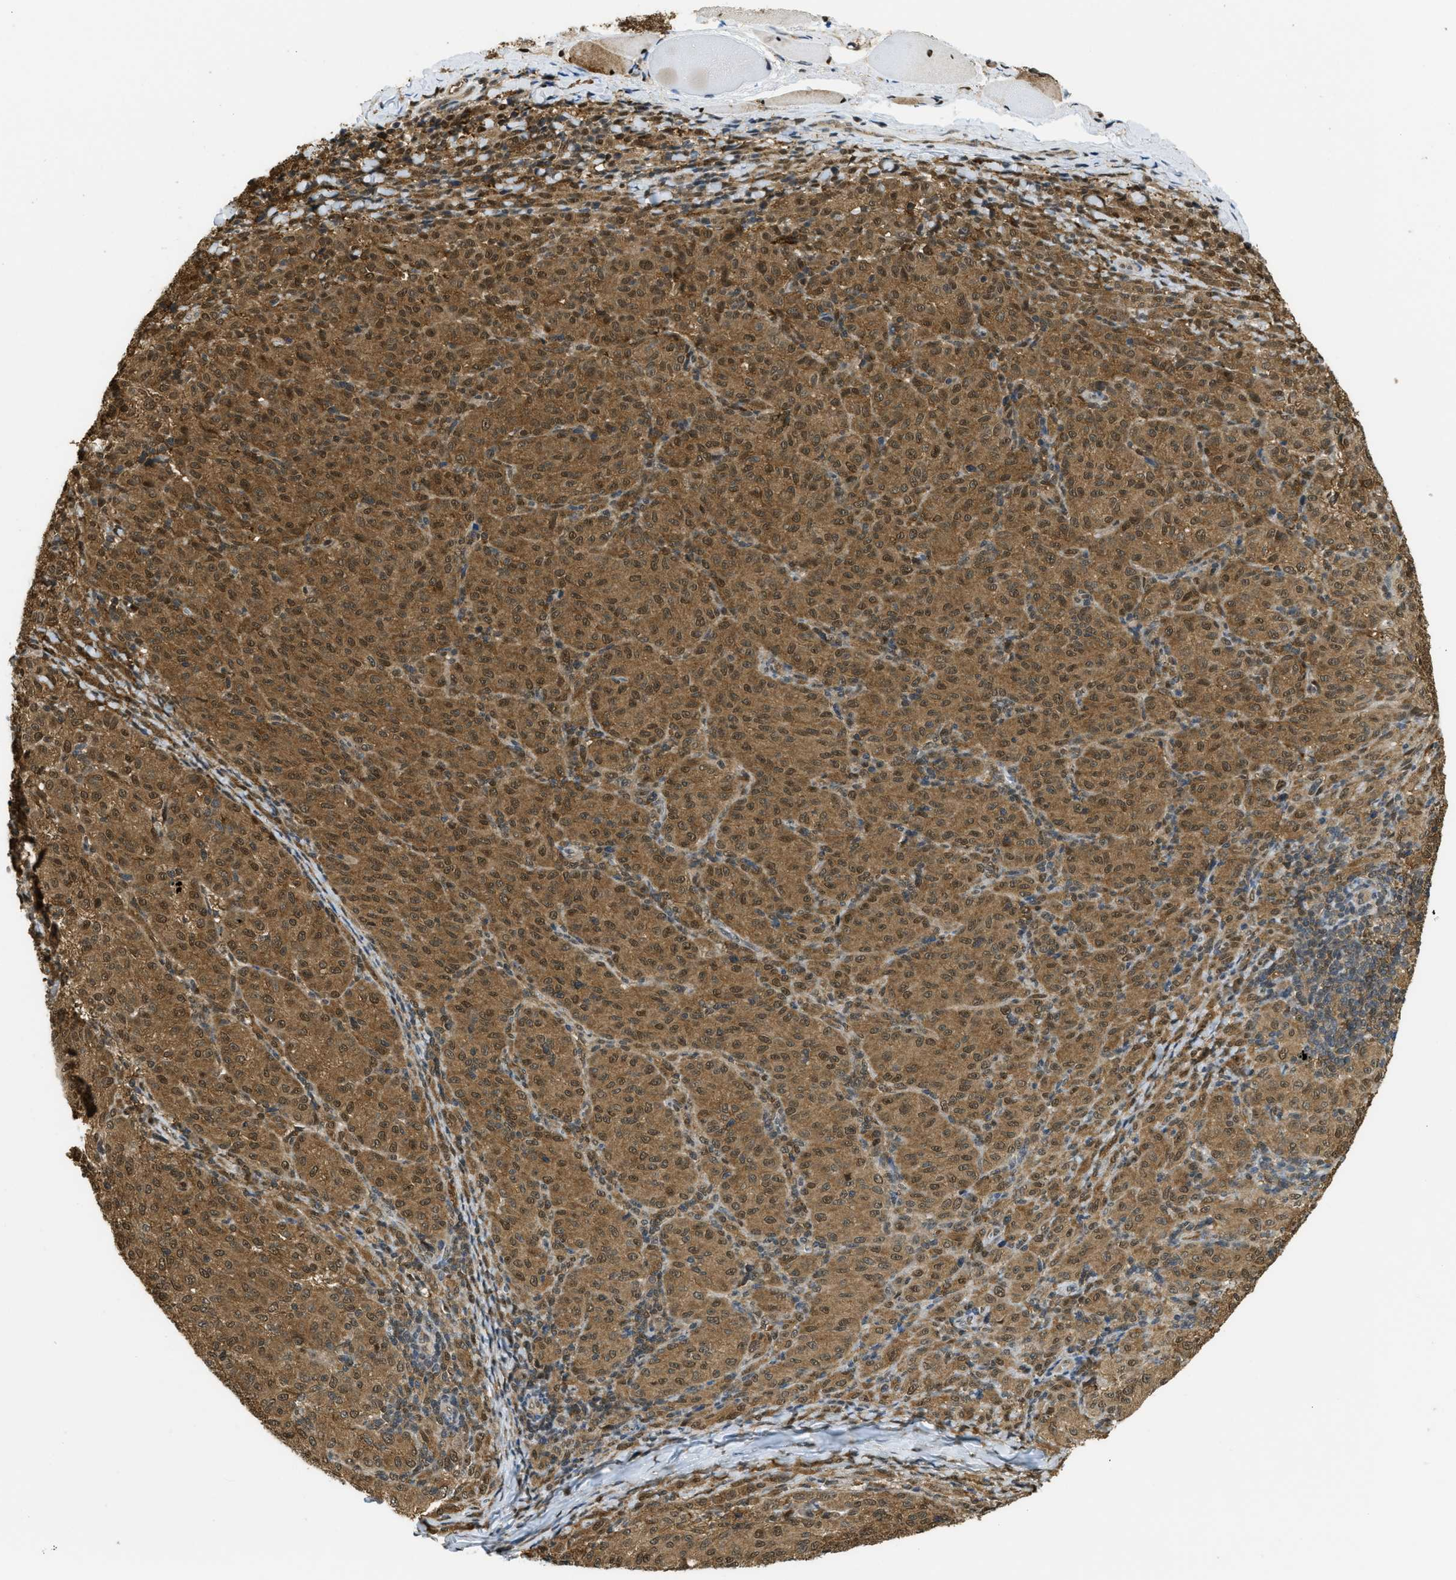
{"staining": {"intensity": "moderate", "quantity": ">75%", "location": "cytoplasmic/membranous,nuclear"}, "tissue": "melanoma", "cell_type": "Tumor cells", "image_type": "cancer", "snomed": [{"axis": "morphology", "description": "Malignant melanoma, NOS"}, {"axis": "topography", "description": "Skin"}], "caption": "Immunohistochemical staining of human melanoma reveals medium levels of moderate cytoplasmic/membranous and nuclear expression in about >75% of tumor cells.", "gene": "PSMC5", "patient": {"sex": "female", "age": 72}}